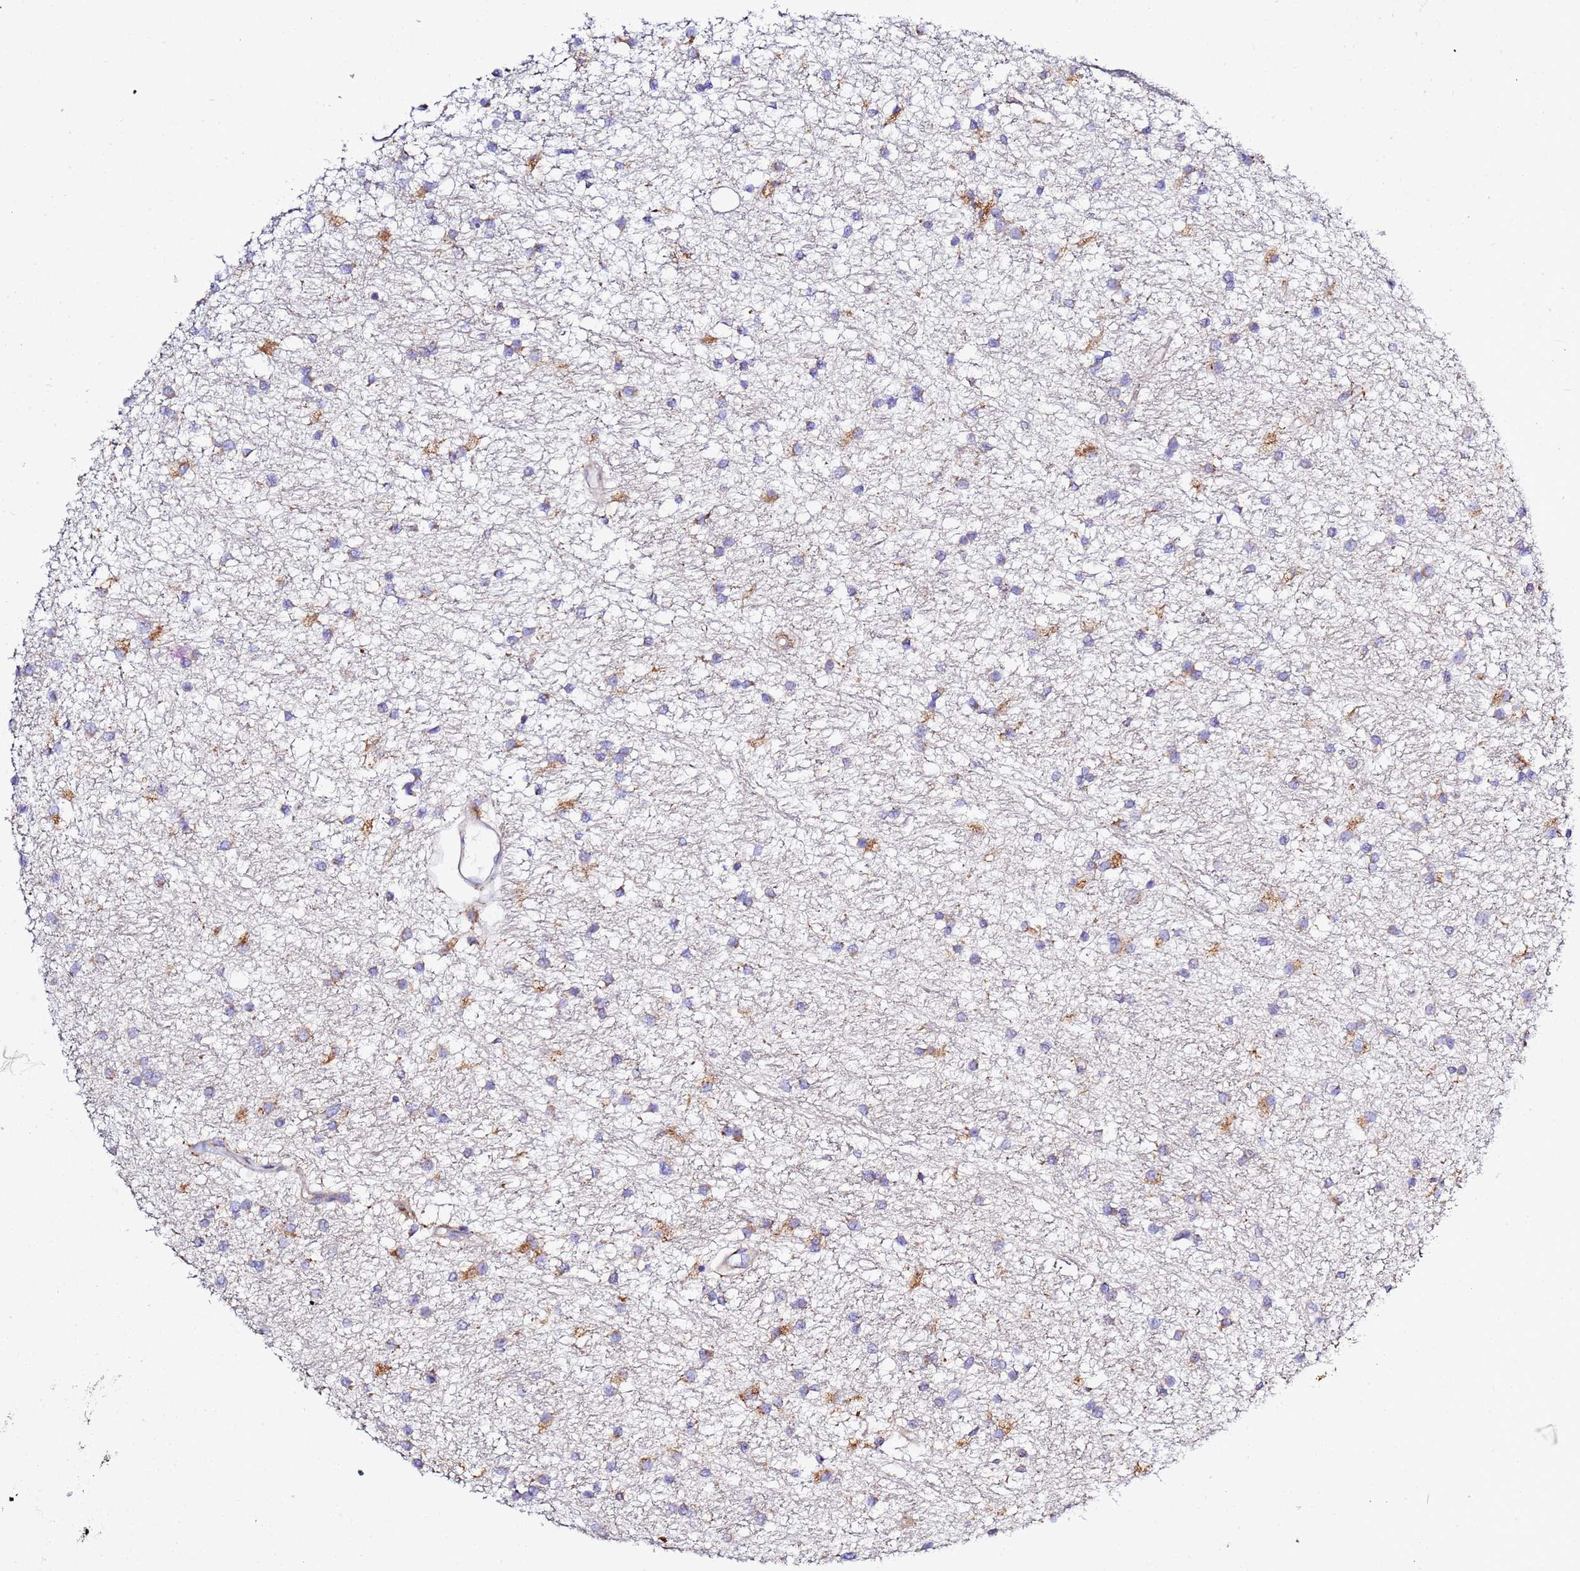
{"staining": {"intensity": "moderate", "quantity": "<25%", "location": "cytoplasmic/membranous"}, "tissue": "glioma", "cell_type": "Tumor cells", "image_type": "cancer", "snomed": [{"axis": "morphology", "description": "Glioma, malignant, High grade"}, {"axis": "topography", "description": "Brain"}], "caption": "Malignant glioma (high-grade) tissue shows moderate cytoplasmic/membranous positivity in approximately <25% of tumor cells, visualized by immunohistochemistry. (Brightfield microscopy of DAB IHC at high magnification).", "gene": "VTI1B", "patient": {"sex": "male", "age": 77}}